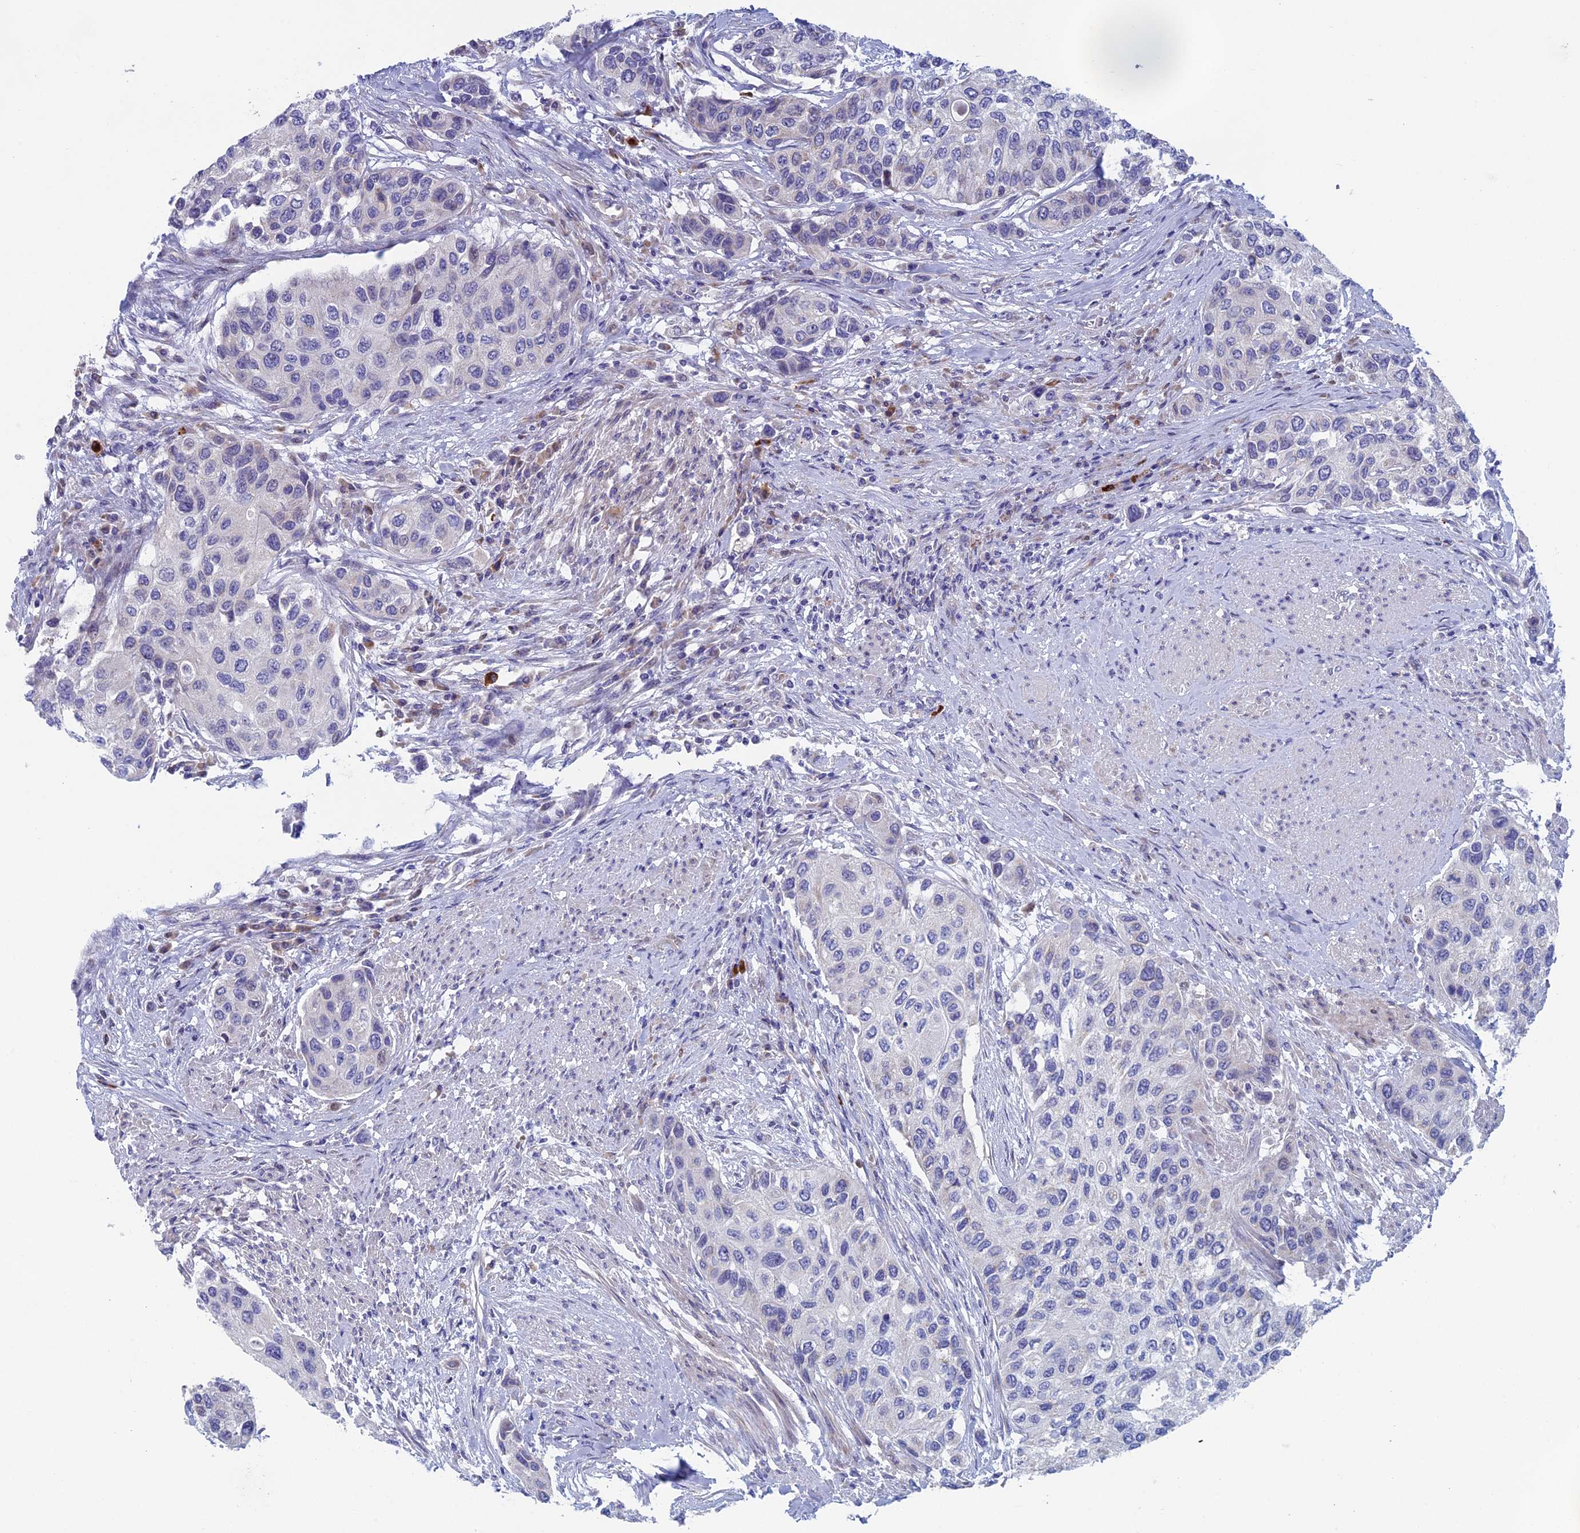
{"staining": {"intensity": "negative", "quantity": "none", "location": "none"}, "tissue": "urothelial cancer", "cell_type": "Tumor cells", "image_type": "cancer", "snomed": [{"axis": "morphology", "description": "Urothelial carcinoma, High grade"}, {"axis": "topography", "description": "Urinary bladder"}], "caption": "Tumor cells show no significant staining in high-grade urothelial carcinoma. The staining was performed using DAB (3,3'-diaminobenzidine) to visualize the protein expression in brown, while the nuclei were stained in blue with hematoxylin (Magnification: 20x).", "gene": "NIBAN3", "patient": {"sex": "female", "age": 56}}